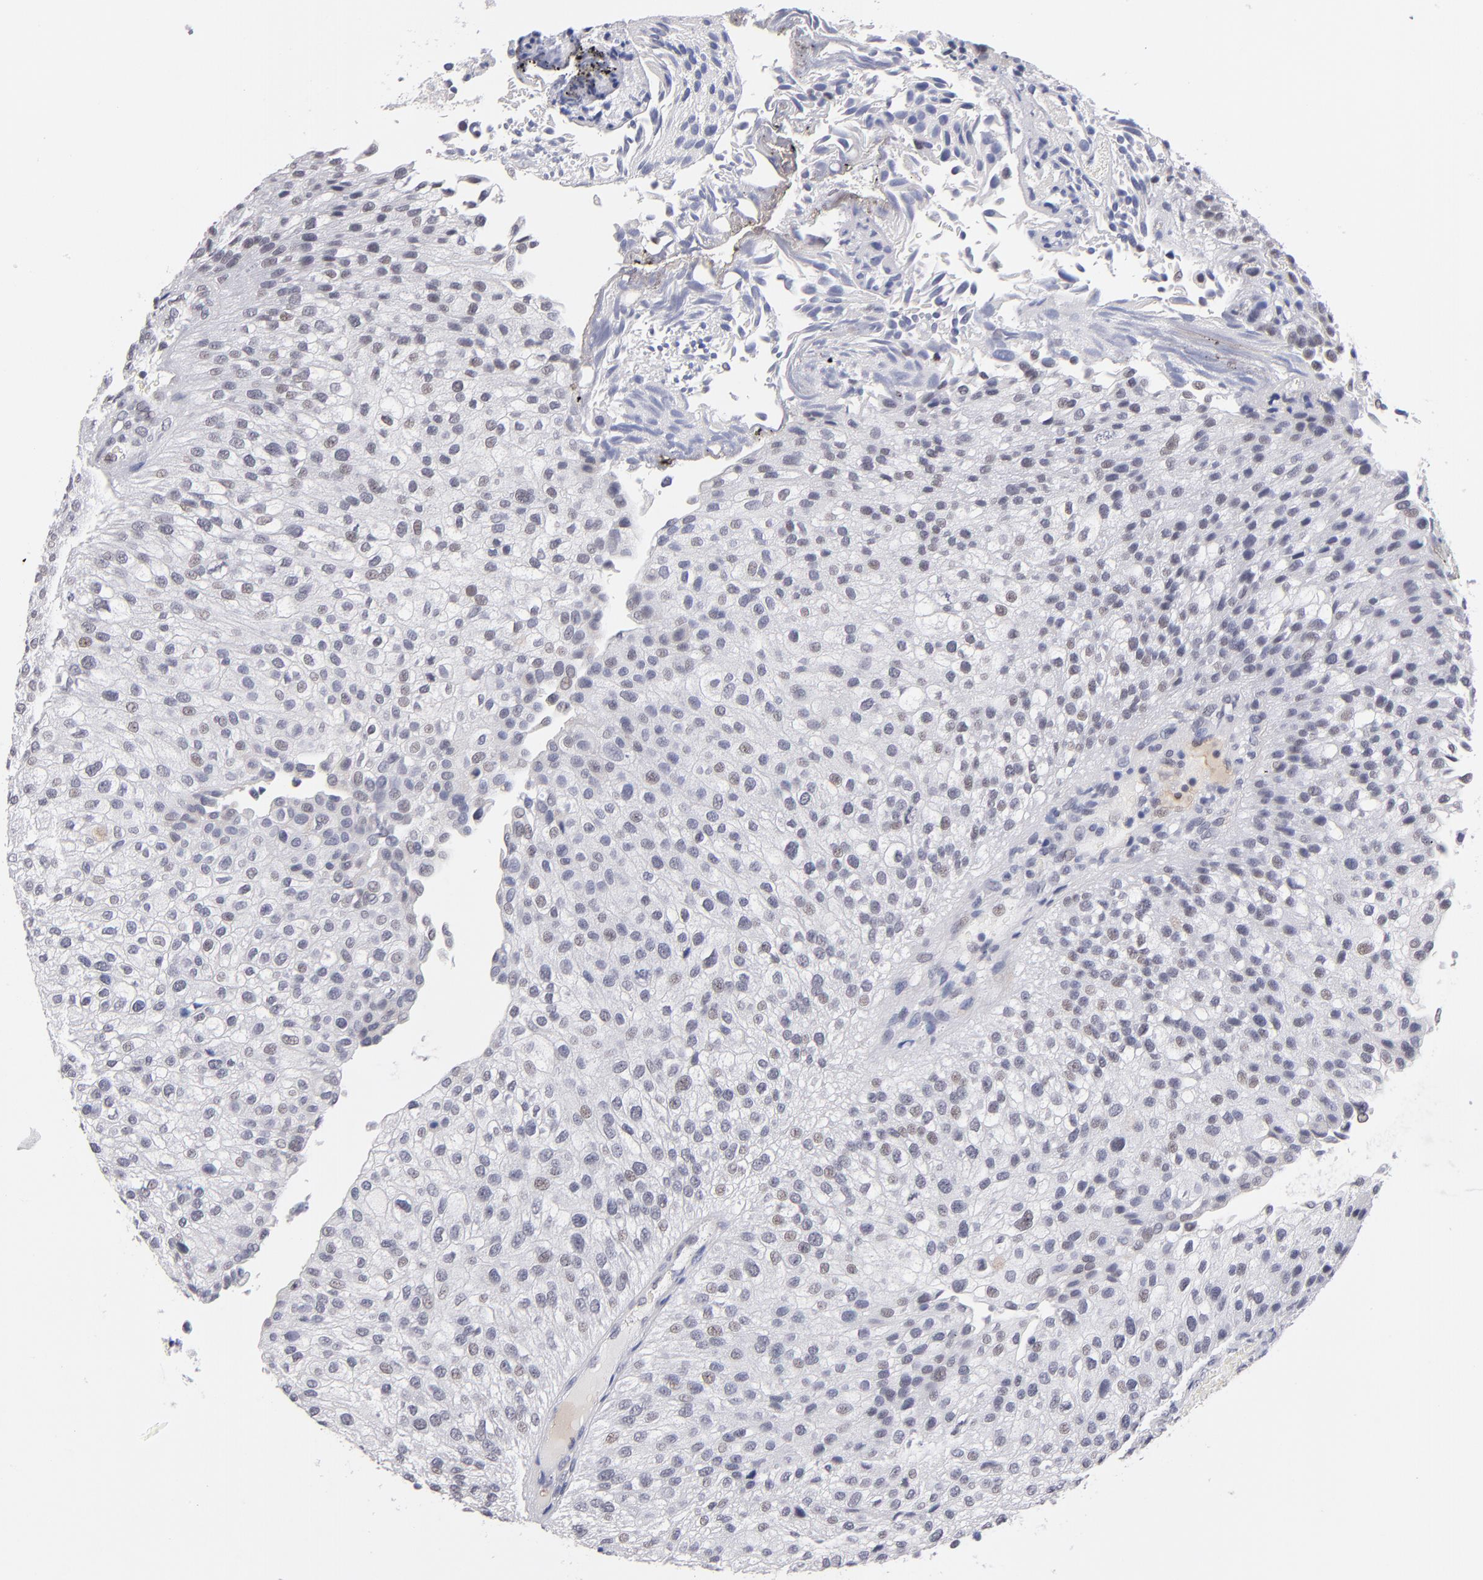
{"staining": {"intensity": "weak", "quantity": "25%-75%", "location": "nuclear"}, "tissue": "urothelial cancer", "cell_type": "Tumor cells", "image_type": "cancer", "snomed": [{"axis": "morphology", "description": "Urothelial carcinoma, Low grade"}, {"axis": "topography", "description": "Urinary bladder"}], "caption": "Immunohistochemistry (IHC) of urothelial cancer demonstrates low levels of weak nuclear expression in about 25%-75% of tumor cells.", "gene": "TEX11", "patient": {"sex": "female", "age": 89}}